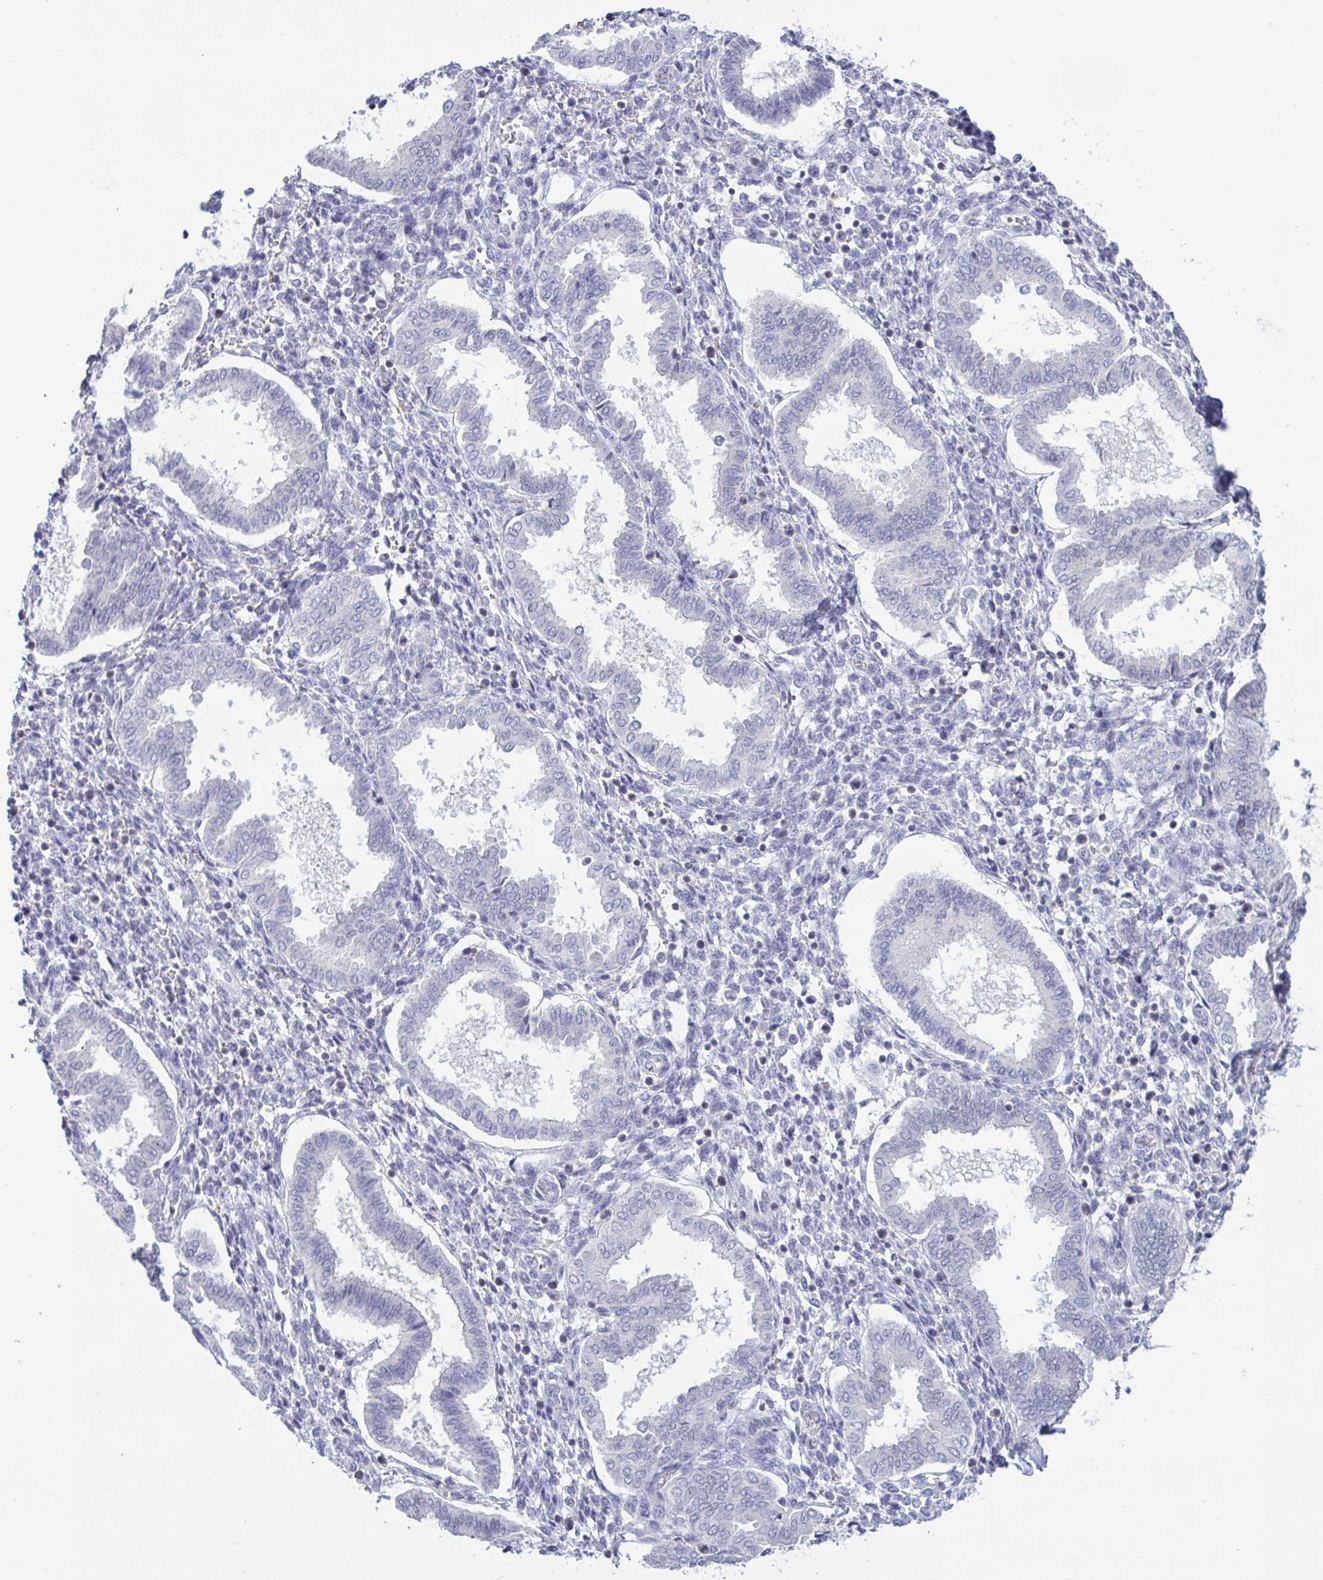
{"staining": {"intensity": "negative", "quantity": "none", "location": "none"}, "tissue": "endometrium", "cell_type": "Cells in endometrial stroma", "image_type": "normal", "snomed": [{"axis": "morphology", "description": "Normal tissue, NOS"}, {"axis": "topography", "description": "Endometrium"}], "caption": "Protein analysis of unremarkable endometrium displays no significant staining in cells in endometrial stroma.", "gene": "ARPP19", "patient": {"sex": "female", "age": 24}}